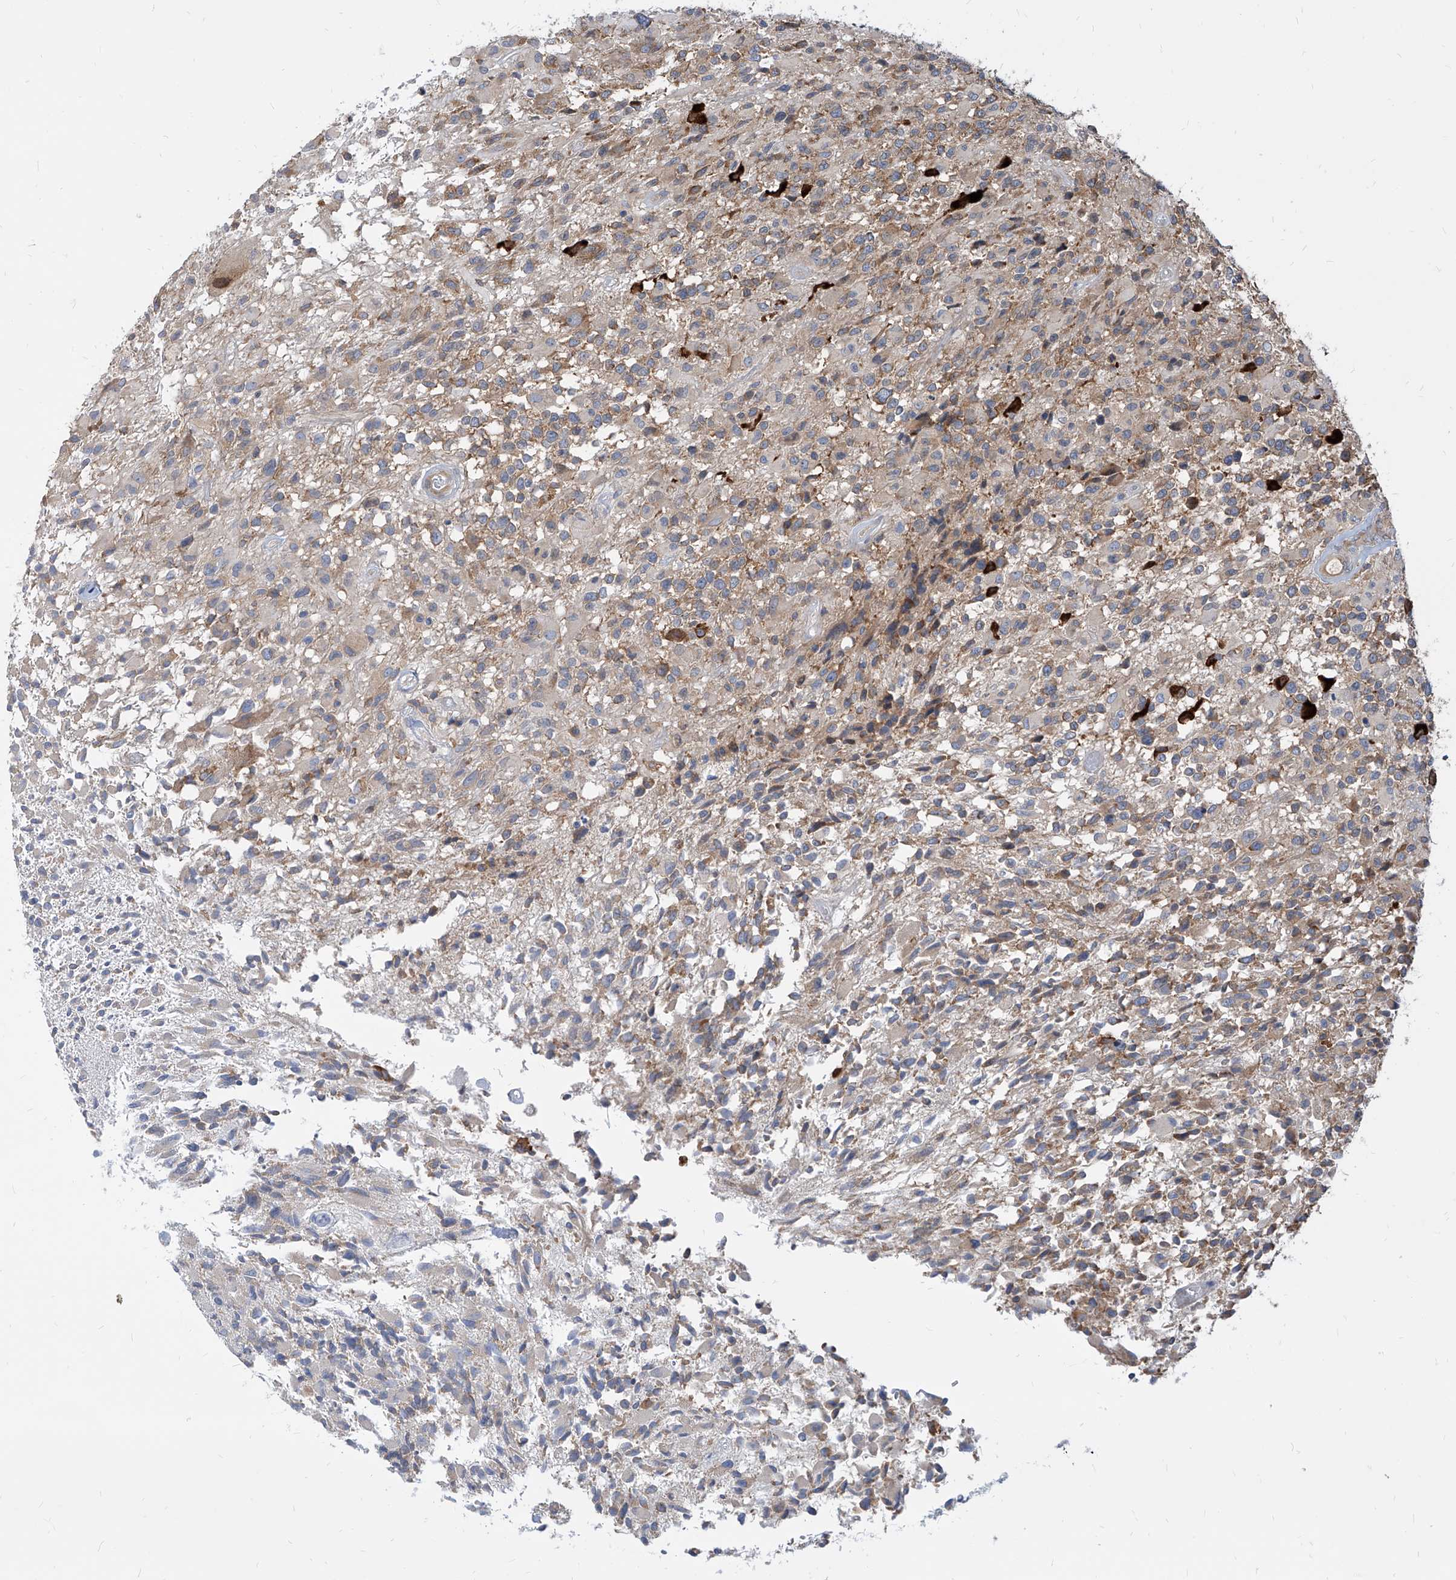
{"staining": {"intensity": "moderate", "quantity": "25%-75%", "location": "cytoplasmic/membranous"}, "tissue": "glioma", "cell_type": "Tumor cells", "image_type": "cancer", "snomed": [{"axis": "morphology", "description": "Glioma, malignant, High grade"}, {"axis": "morphology", "description": "Glioblastoma, NOS"}, {"axis": "topography", "description": "Brain"}], "caption": "Immunohistochemistry (DAB) staining of human glioblastoma exhibits moderate cytoplasmic/membranous protein positivity in approximately 25%-75% of tumor cells. (Stains: DAB in brown, nuclei in blue, Microscopy: brightfield microscopy at high magnification).", "gene": "FAM83B", "patient": {"sex": "male", "age": 60}}